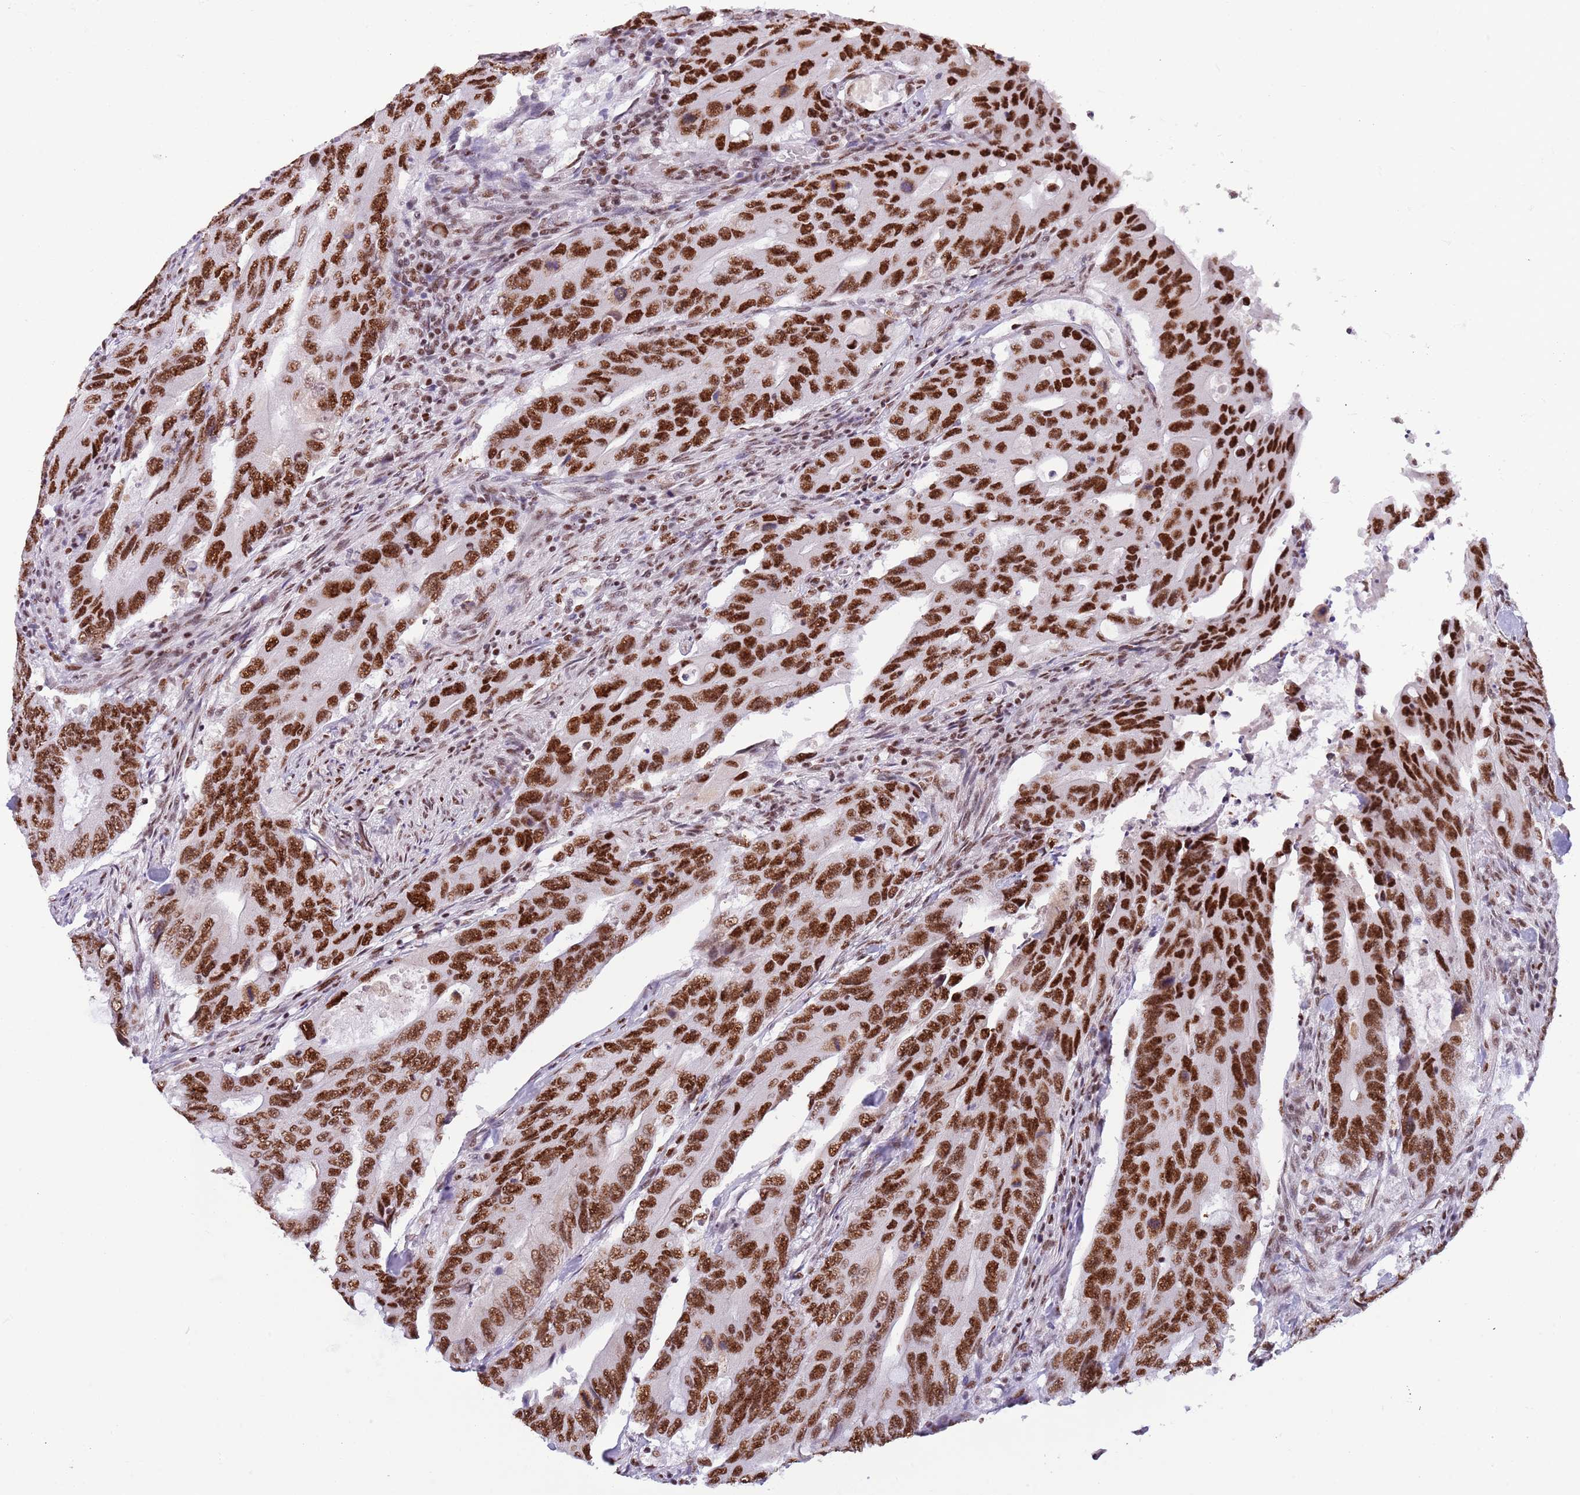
{"staining": {"intensity": "strong", "quantity": ">75%", "location": "nuclear"}, "tissue": "colorectal cancer", "cell_type": "Tumor cells", "image_type": "cancer", "snomed": [{"axis": "morphology", "description": "Adenocarcinoma, NOS"}, {"axis": "topography", "description": "Colon"}], "caption": "Protein expression analysis of colorectal cancer exhibits strong nuclear positivity in approximately >75% of tumor cells.", "gene": "SF3A2", "patient": {"sex": "male", "age": 71}}